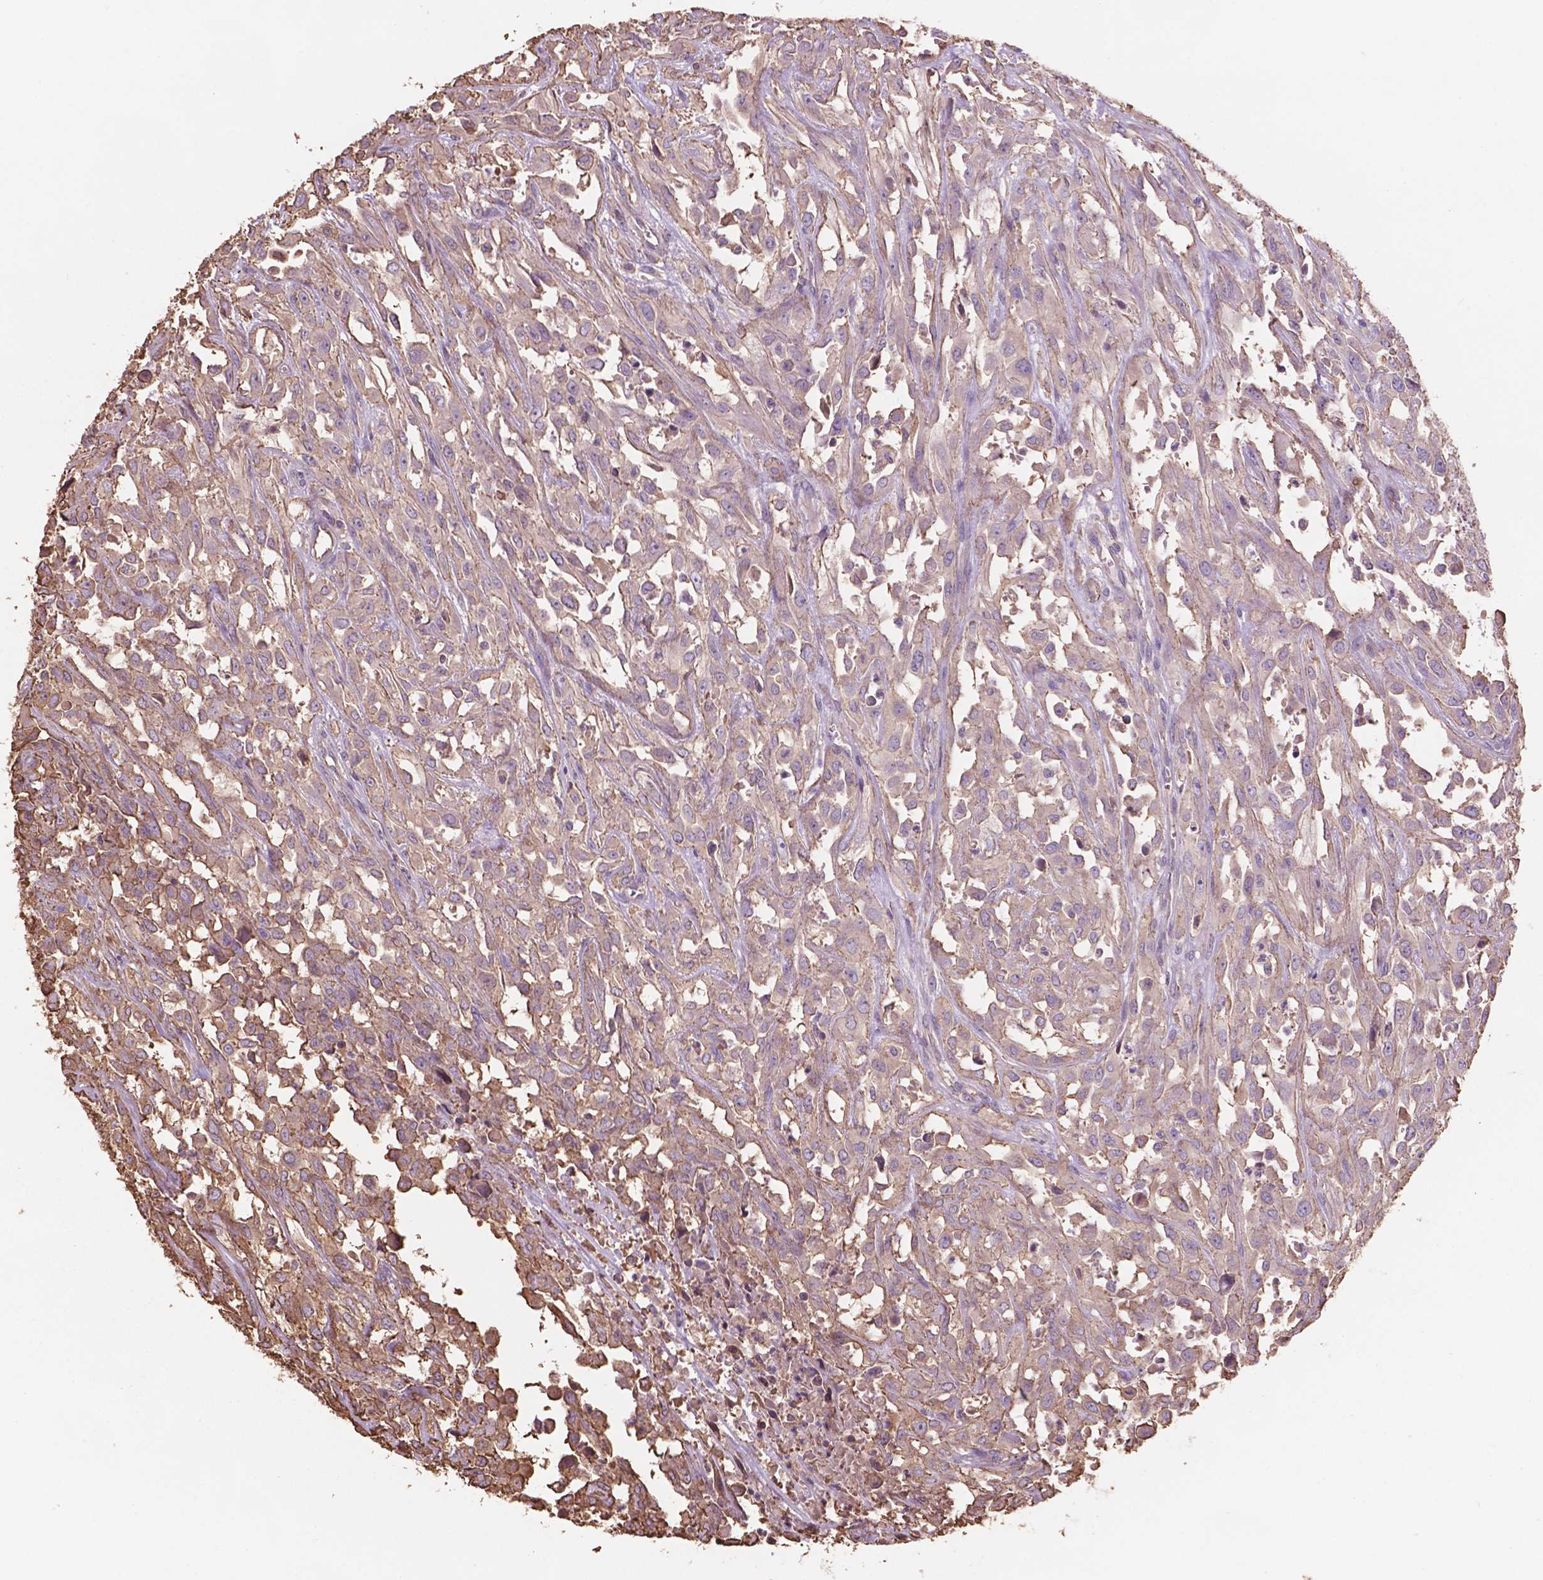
{"staining": {"intensity": "weak", "quantity": "<25%", "location": "cytoplasmic/membranous"}, "tissue": "urothelial cancer", "cell_type": "Tumor cells", "image_type": "cancer", "snomed": [{"axis": "morphology", "description": "Urothelial carcinoma, High grade"}, {"axis": "topography", "description": "Urinary bladder"}], "caption": "Immunohistochemical staining of human urothelial cancer reveals no significant positivity in tumor cells.", "gene": "NIPA2", "patient": {"sex": "male", "age": 67}}